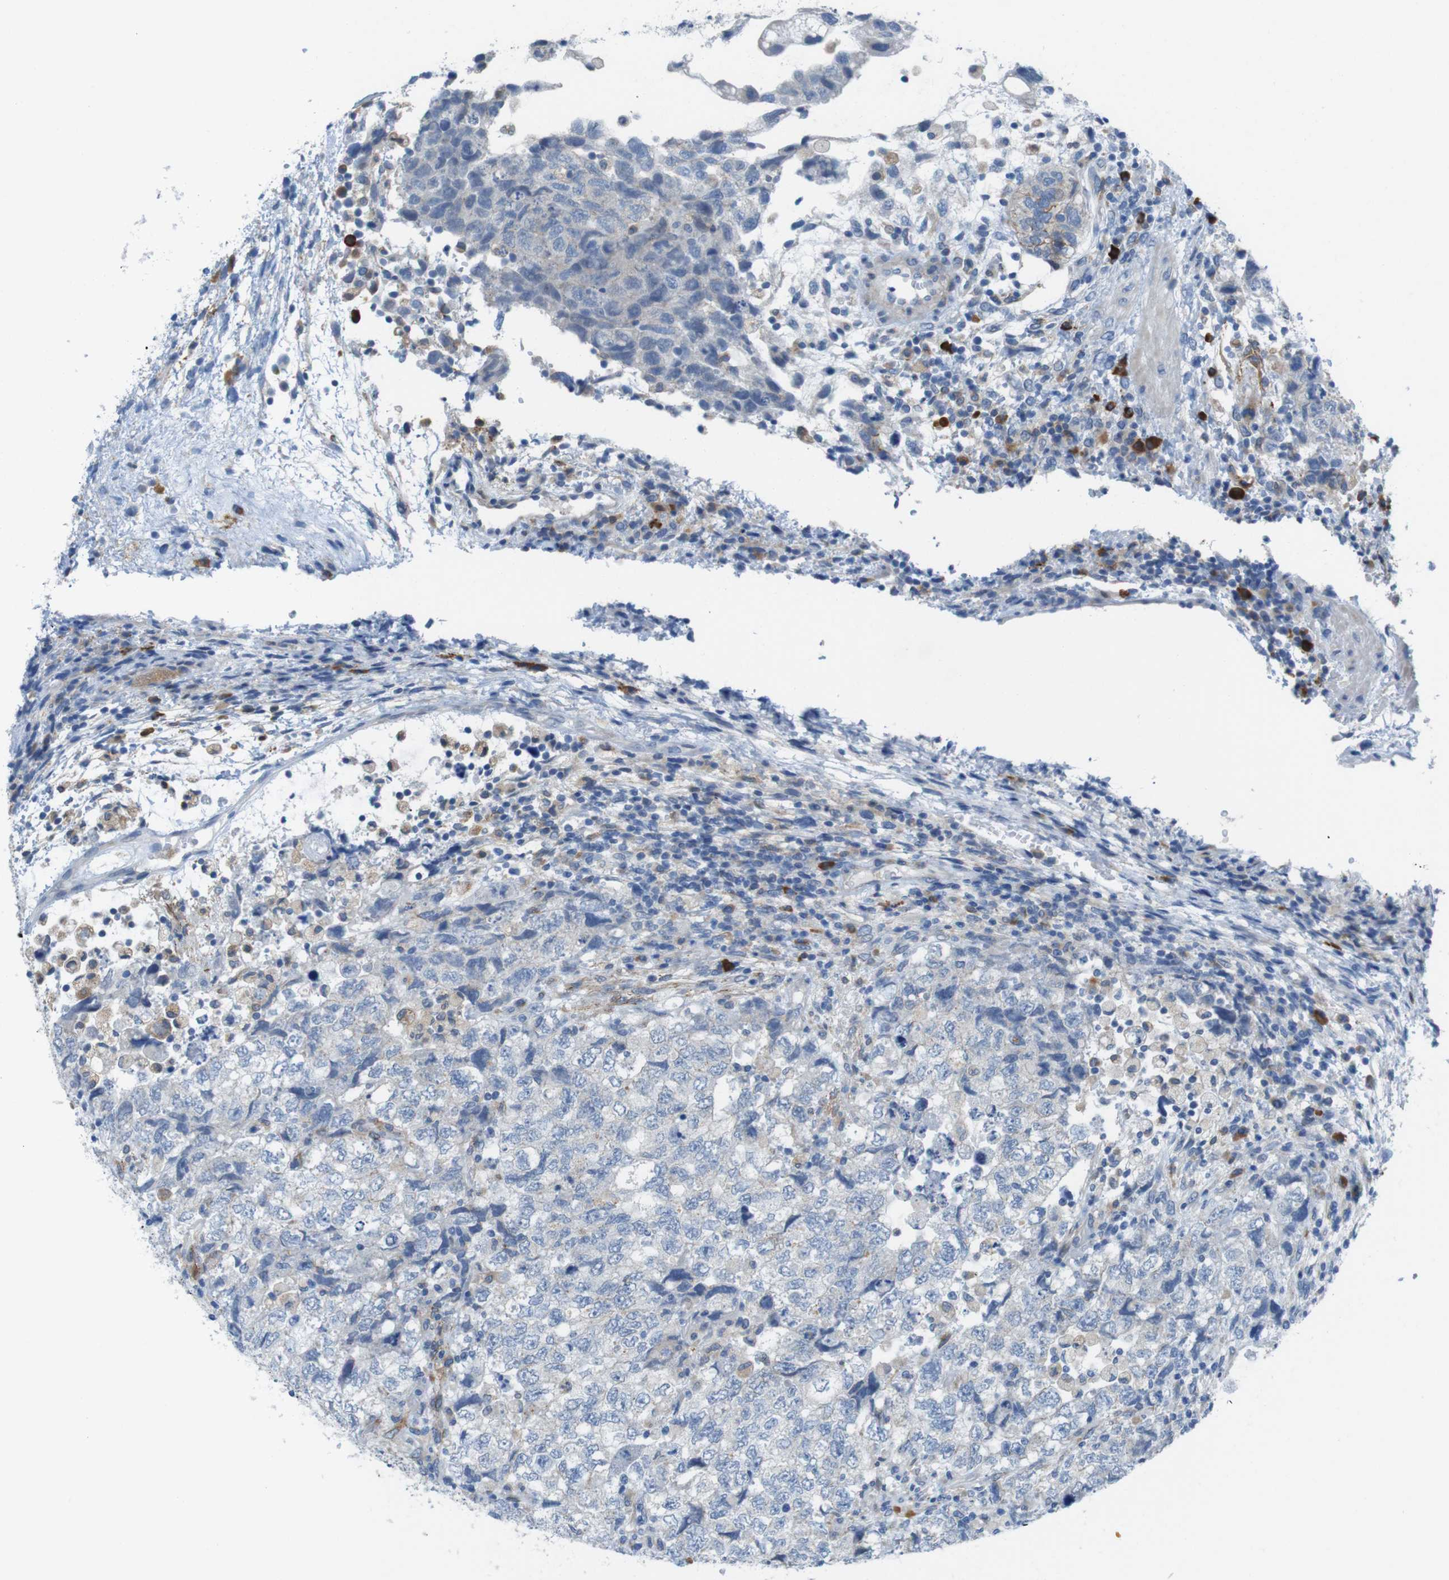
{"staining": {"intensity": "negative", "quantity": "none", "location": "none"}, "tissue": "testis cancer", "cell_type": "Tumor cells", "image_type": "cancer", "snomed": [{"axis": "morphology", "description": "Carcinoma, Embryonal, NOS"}, {"axis": "topography", "description": "Testis"}], "caption": "A high-resolution histopathology image shows immunohistochemistry staining of testis cancer, which reveals no significant expression in tumor cells.", "gene": "CLMN", "patient": {"sex": "male", "age": 36}}